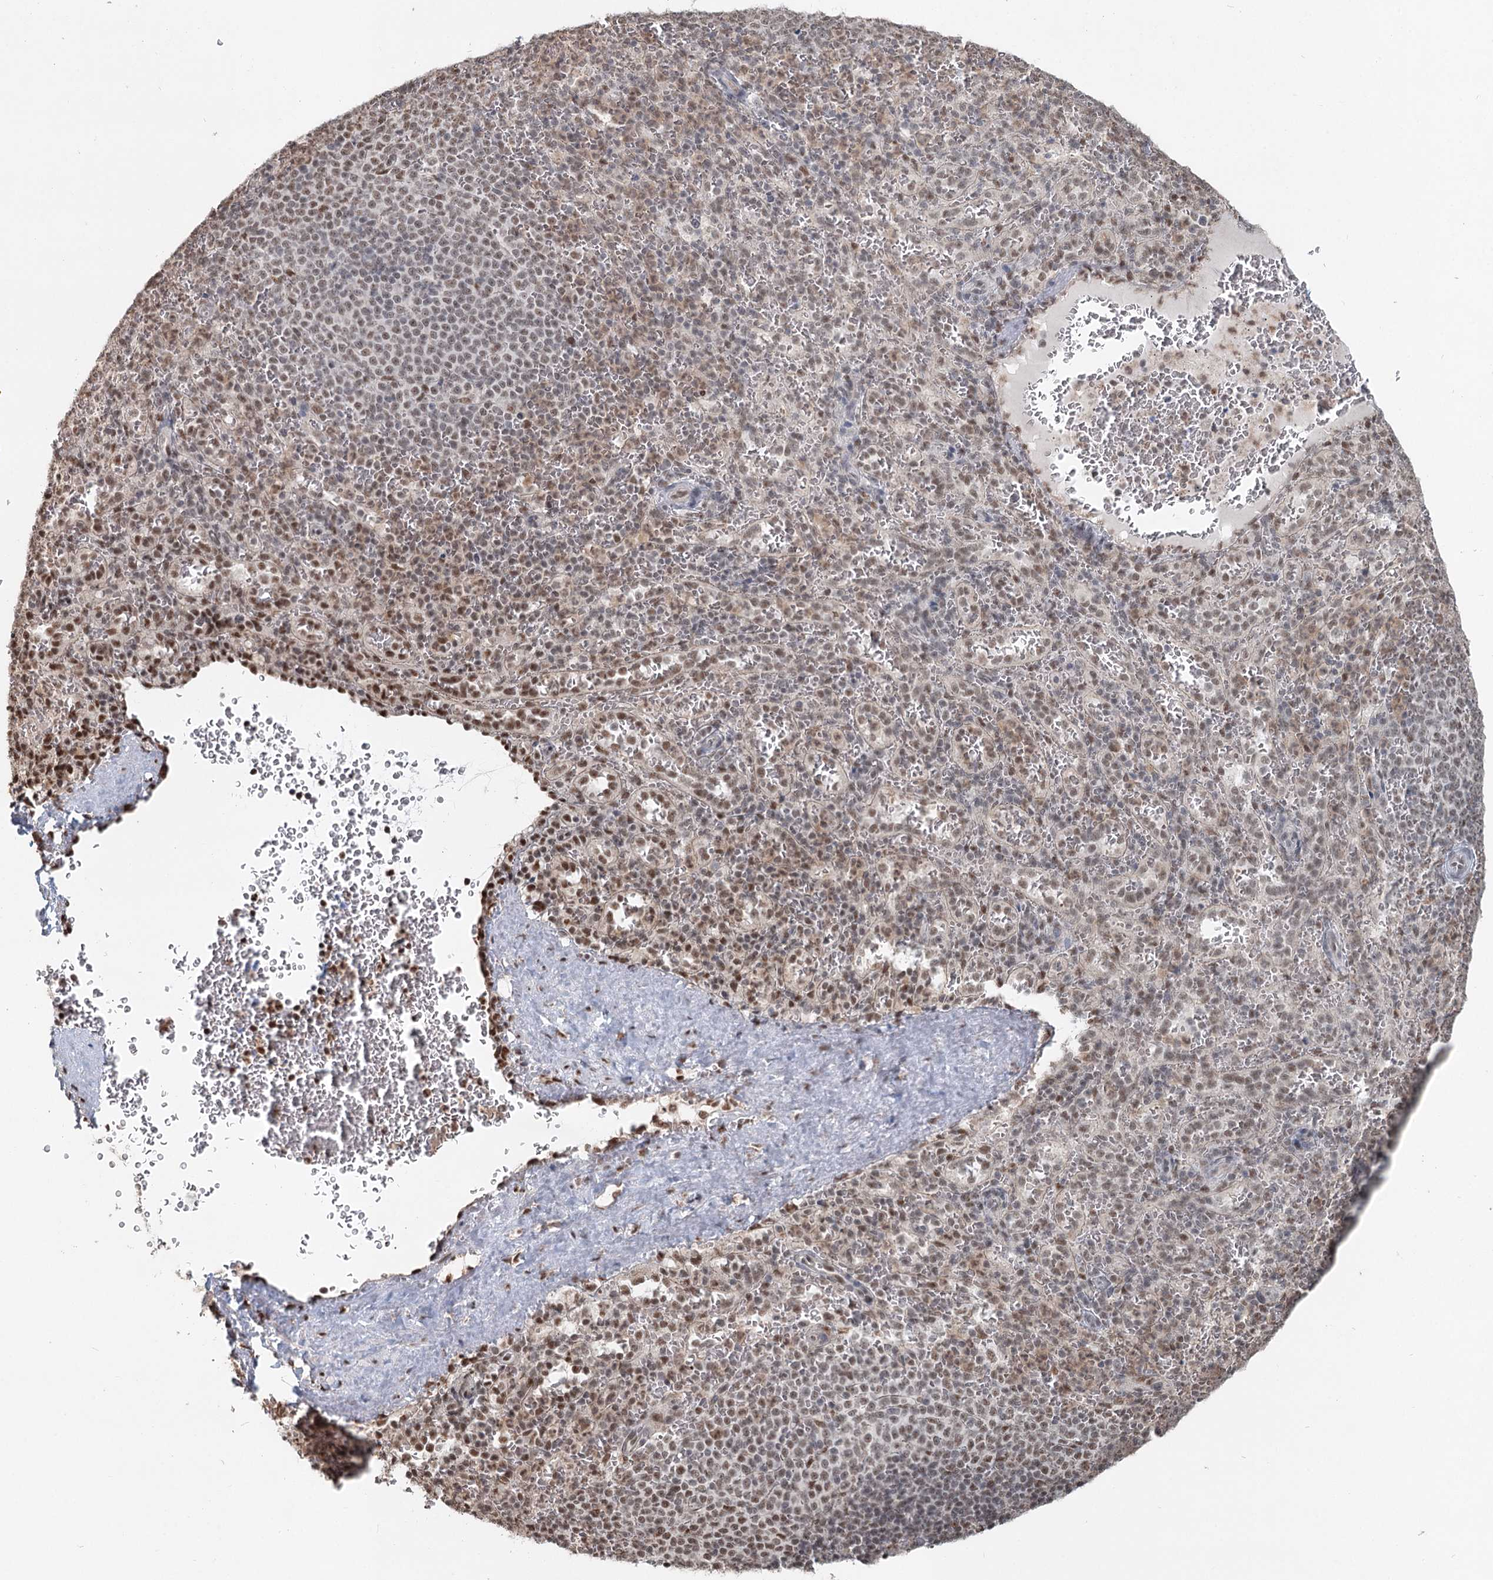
{"staining": {"intensity": "moderate", "quantity": ">75%", "location": "nuclear"}, "tissue": "spleen", "cell_type": "Cells in red pulp", "image_type": "normal", "snomed": [{"axis": "morphology", "description": "Normal tissue, NOS"}, {"axis": "topography", "description": "Spleen"}], "caption": "Immunohistochemistry photomicrograph of unremarkable spleen: spleen stained using immunohistochemistry (IHC) reveals medium levels of moderate protein expression localized specifically in the nuclear of cells in red pulp, appearing as a nuclear brown color.", "gene": "GPALPP1", "patient": {"sex": "female", "age": 21}}